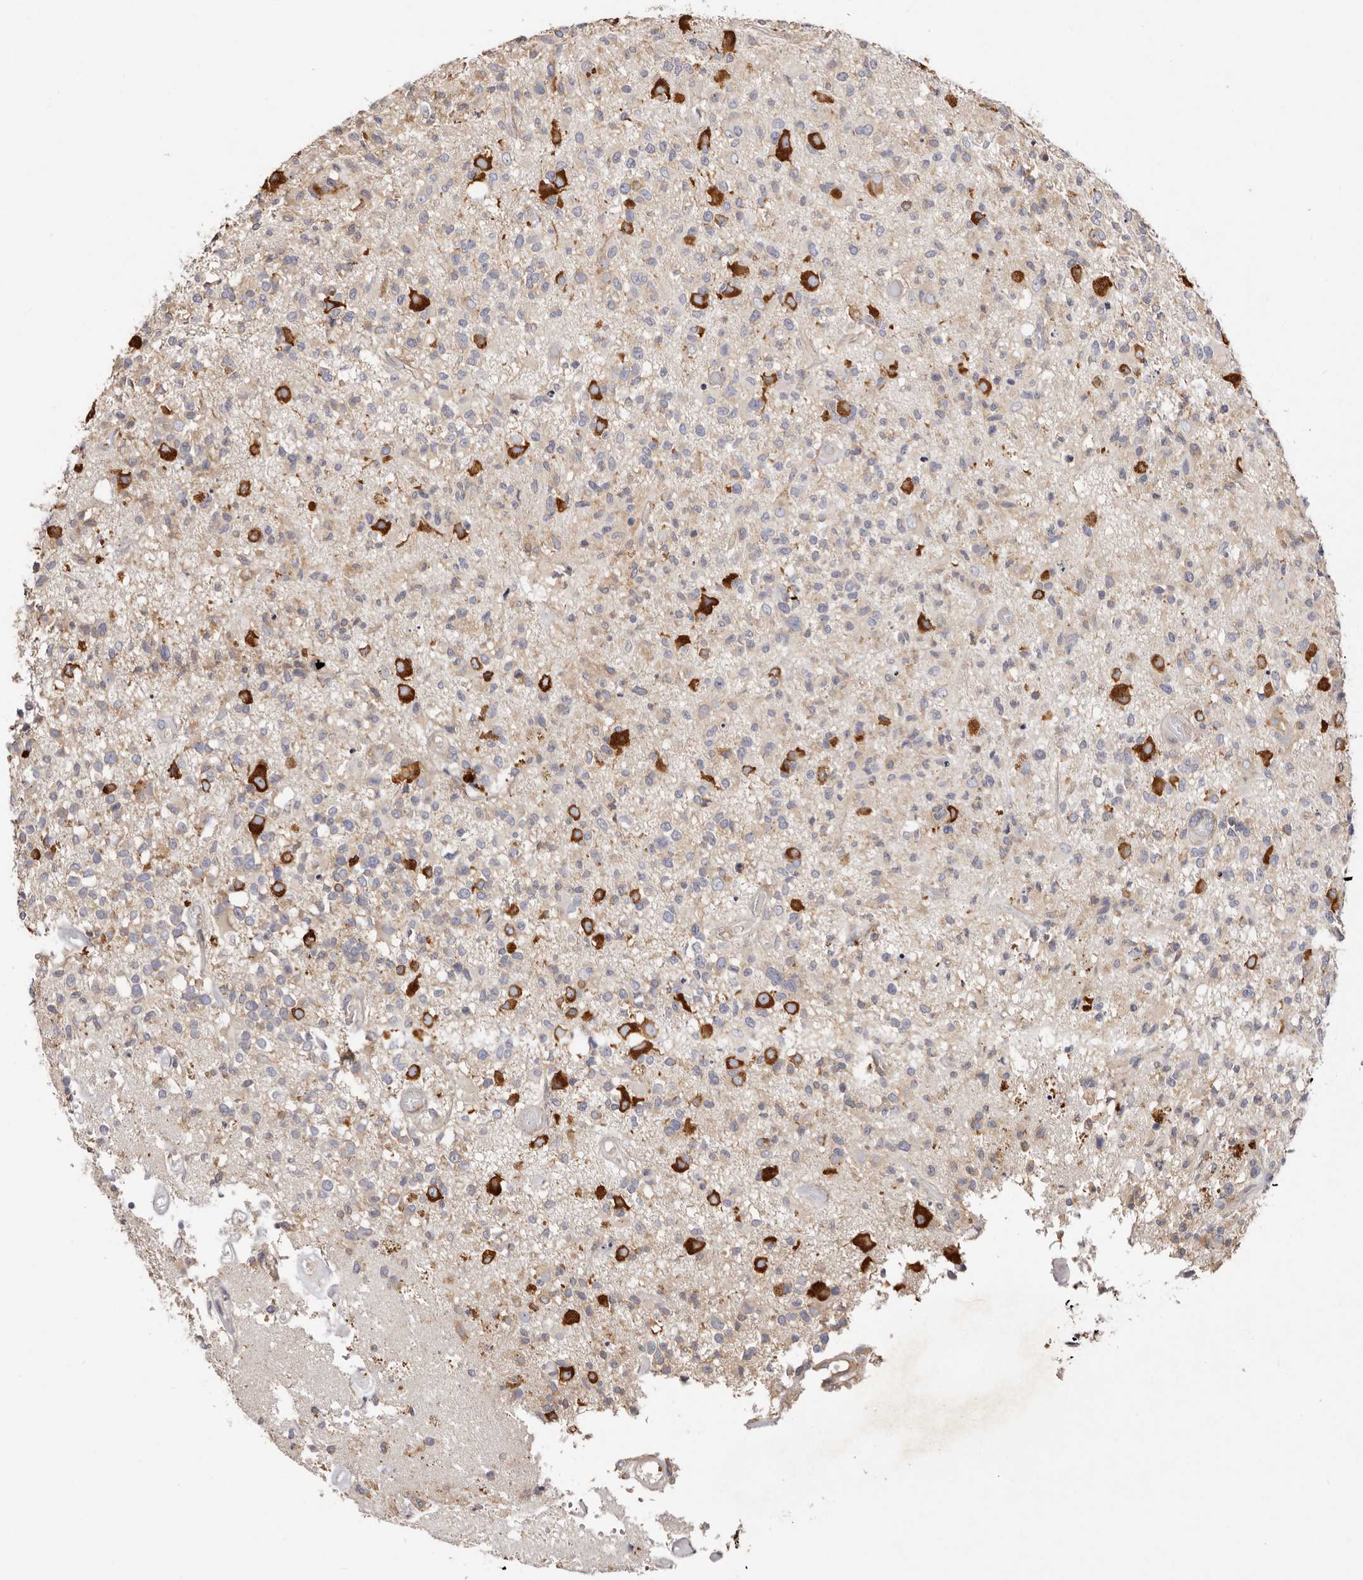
{"staining": {"intensity": "weak", "quantity": "<25%", "location": "cytoplasmic/membranous"}, "tissue": "glioma", "cell_type": "Tumor cells", "image_type": "cancer", "snomed": [{"axis": "morphology", "description": "Glioma, malignant, High grade"}, {"axis": "morphology", "description": "Glioblastoma, NOS"}, {"axis": "topography", "description": "Brain"}], "caption": "A high-resolution histopathology image shows IHC staining of glioma, which shows no significant positivity in tumor cells.", "gene": "FAM167B", "patient": {"sex": "male", "age": 60}}